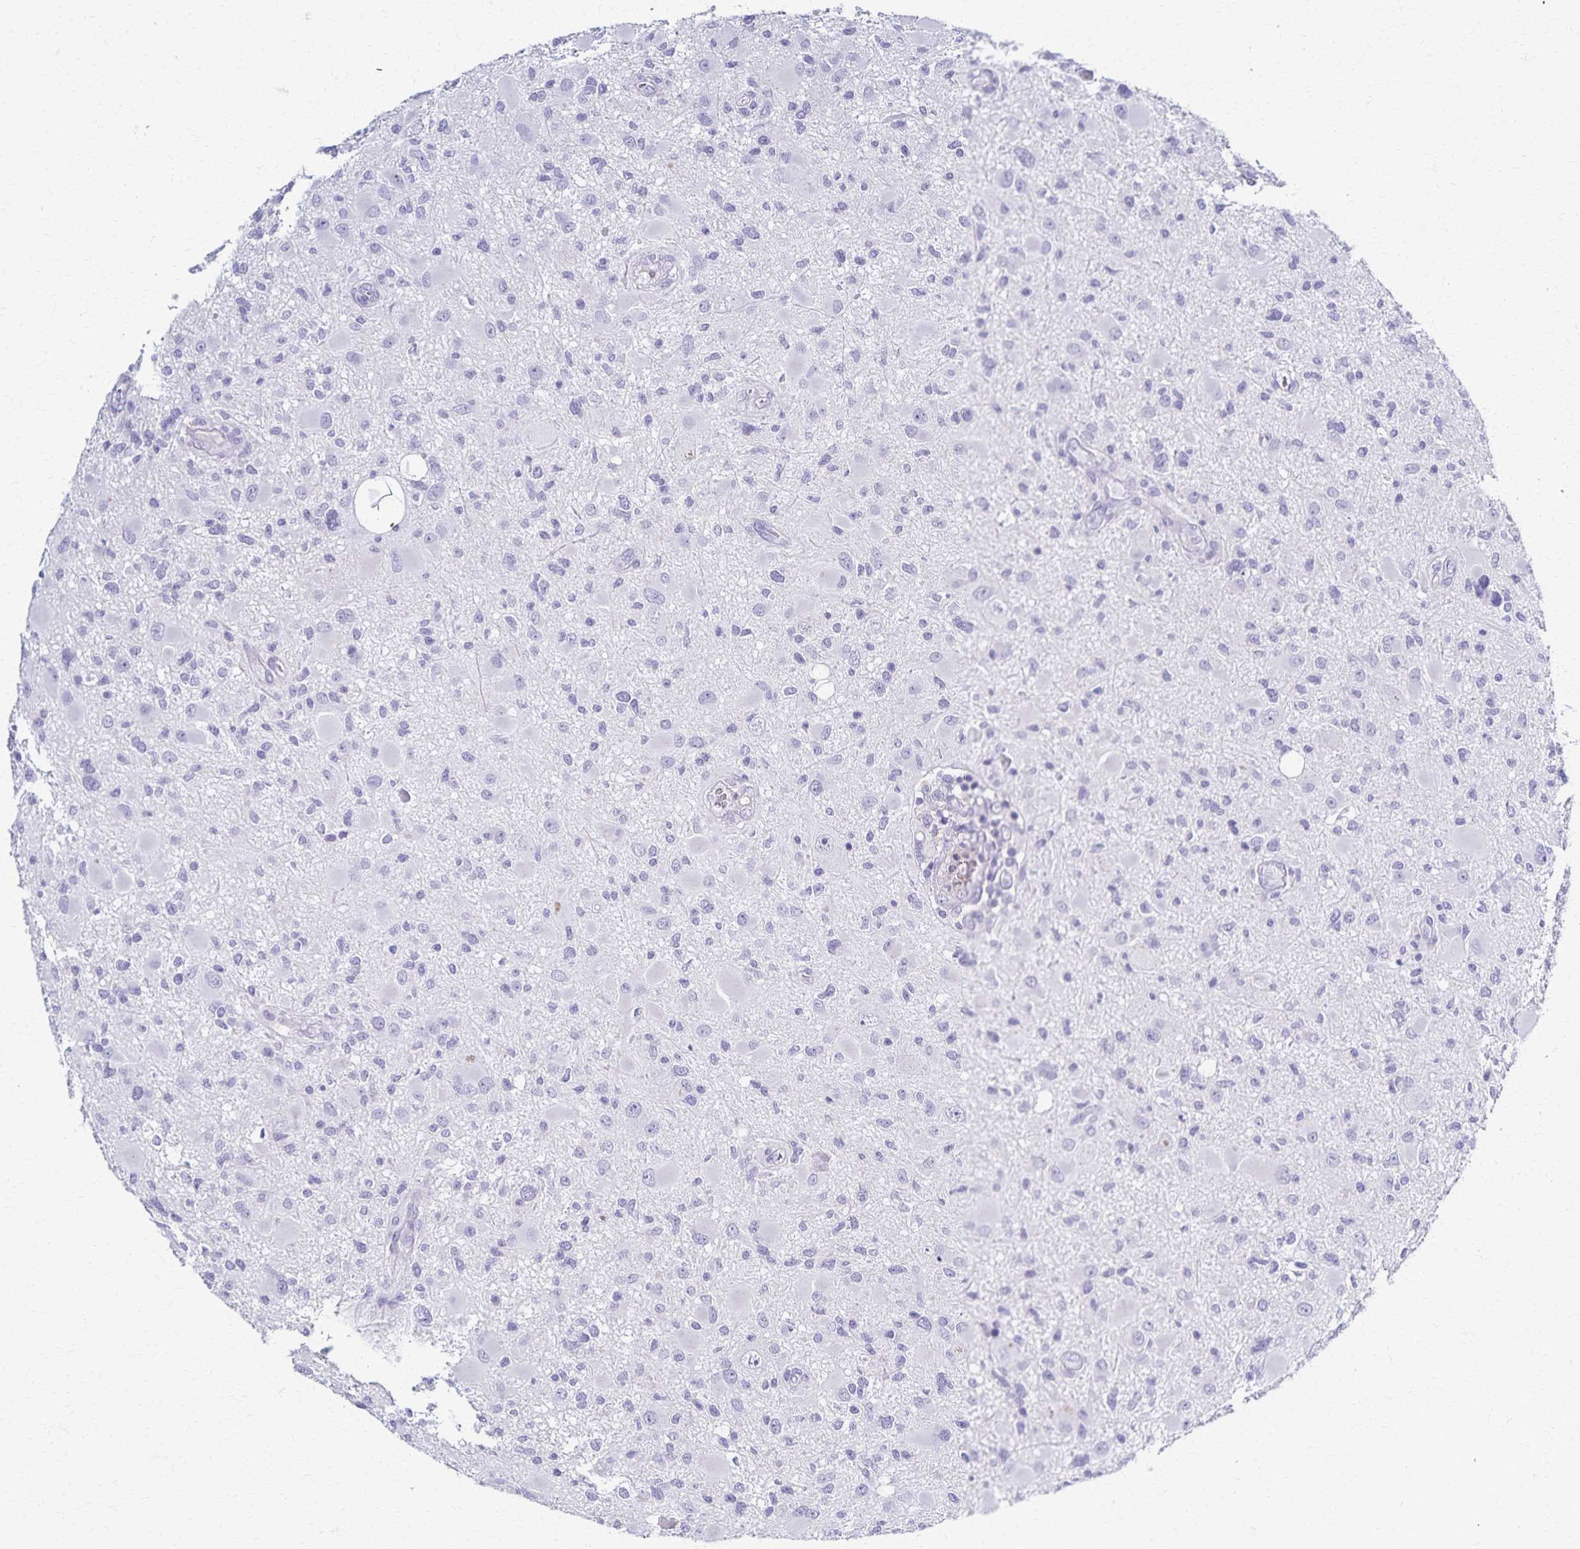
{"staining": {"intensity": "negative", "quantity": "none", "location": "none"}, "tissue": "glioma", "cell_type": "Tumor cells", "image_type": "cancer", "snomed": [{"axis": "morphology", "description": "Glioma, malignant, High grade"}, {"axis": "topography", "description": "Brain"}], "caption": "High magnification brightfield microscopy of high-grade glioma (malignant) stained with DAB (brown) and counterstained with hematoxylin (blue): tumor cells show no significant positivity.", "gene": "TMEM60", "patient": {"sex": "male", "age": 54}}